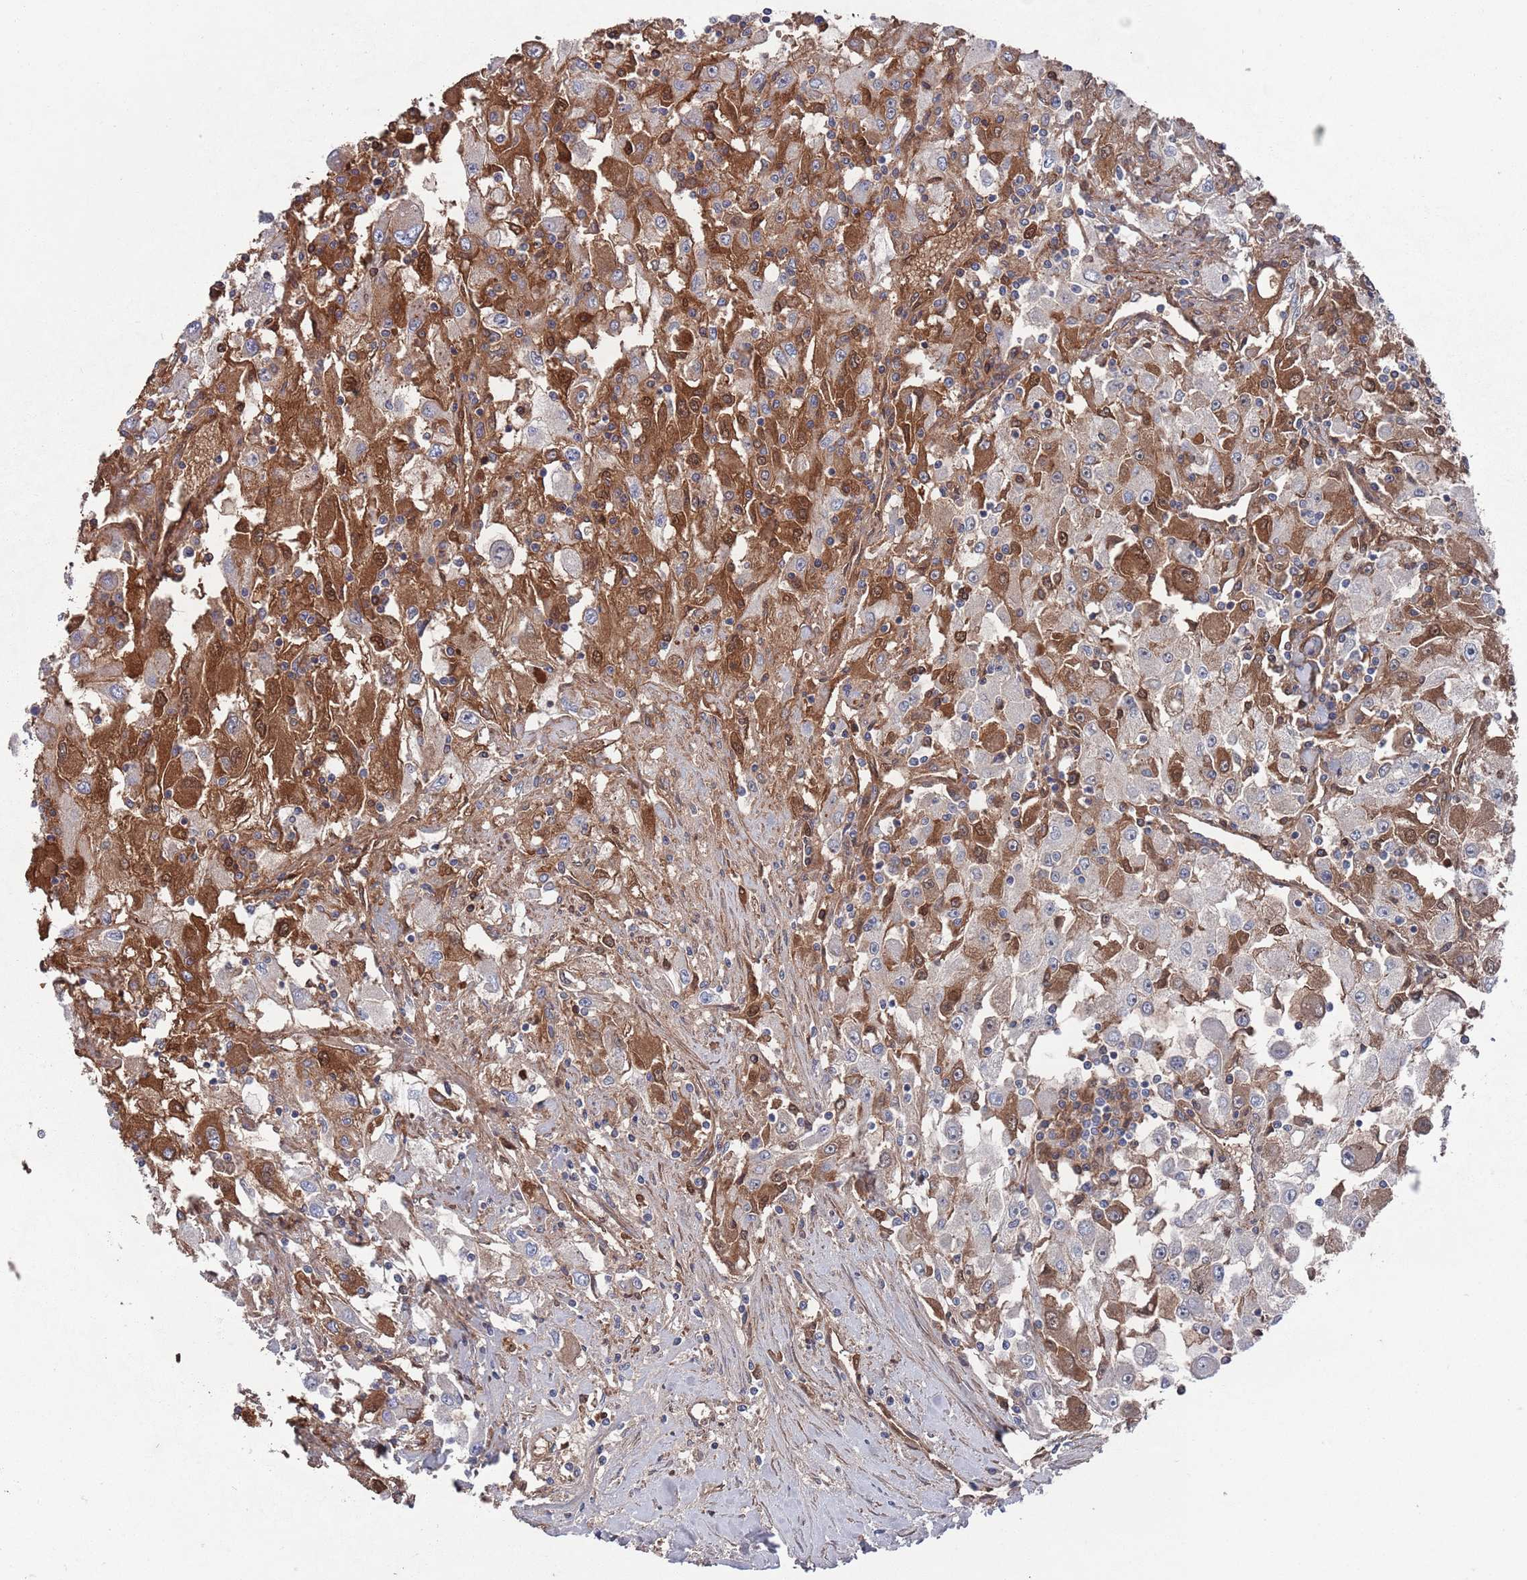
{"staining": {"intensity": "strong", "quantity": "25%-75%", "location": "cytoplasmic/membranous,nuclear"}, "tissue": "renal cancer", "cell_type": "Tumor cells", "image_type": "cancer", "snomed": [{"axis": "morphology", "description": "Adenocarcinoma, NOS"}, {"axis": "topography", "description": "Kidney"}], "caption": "There is high levels of strong cytoplasmic/membranous and nuclear staining in tumor cells of renal cancer (adenocarcinoma), as demonstrated by immunohistochemical staining (brown color).", "gene": "PLEKHA4", "patient": {"sex": "female", "age": 67}}